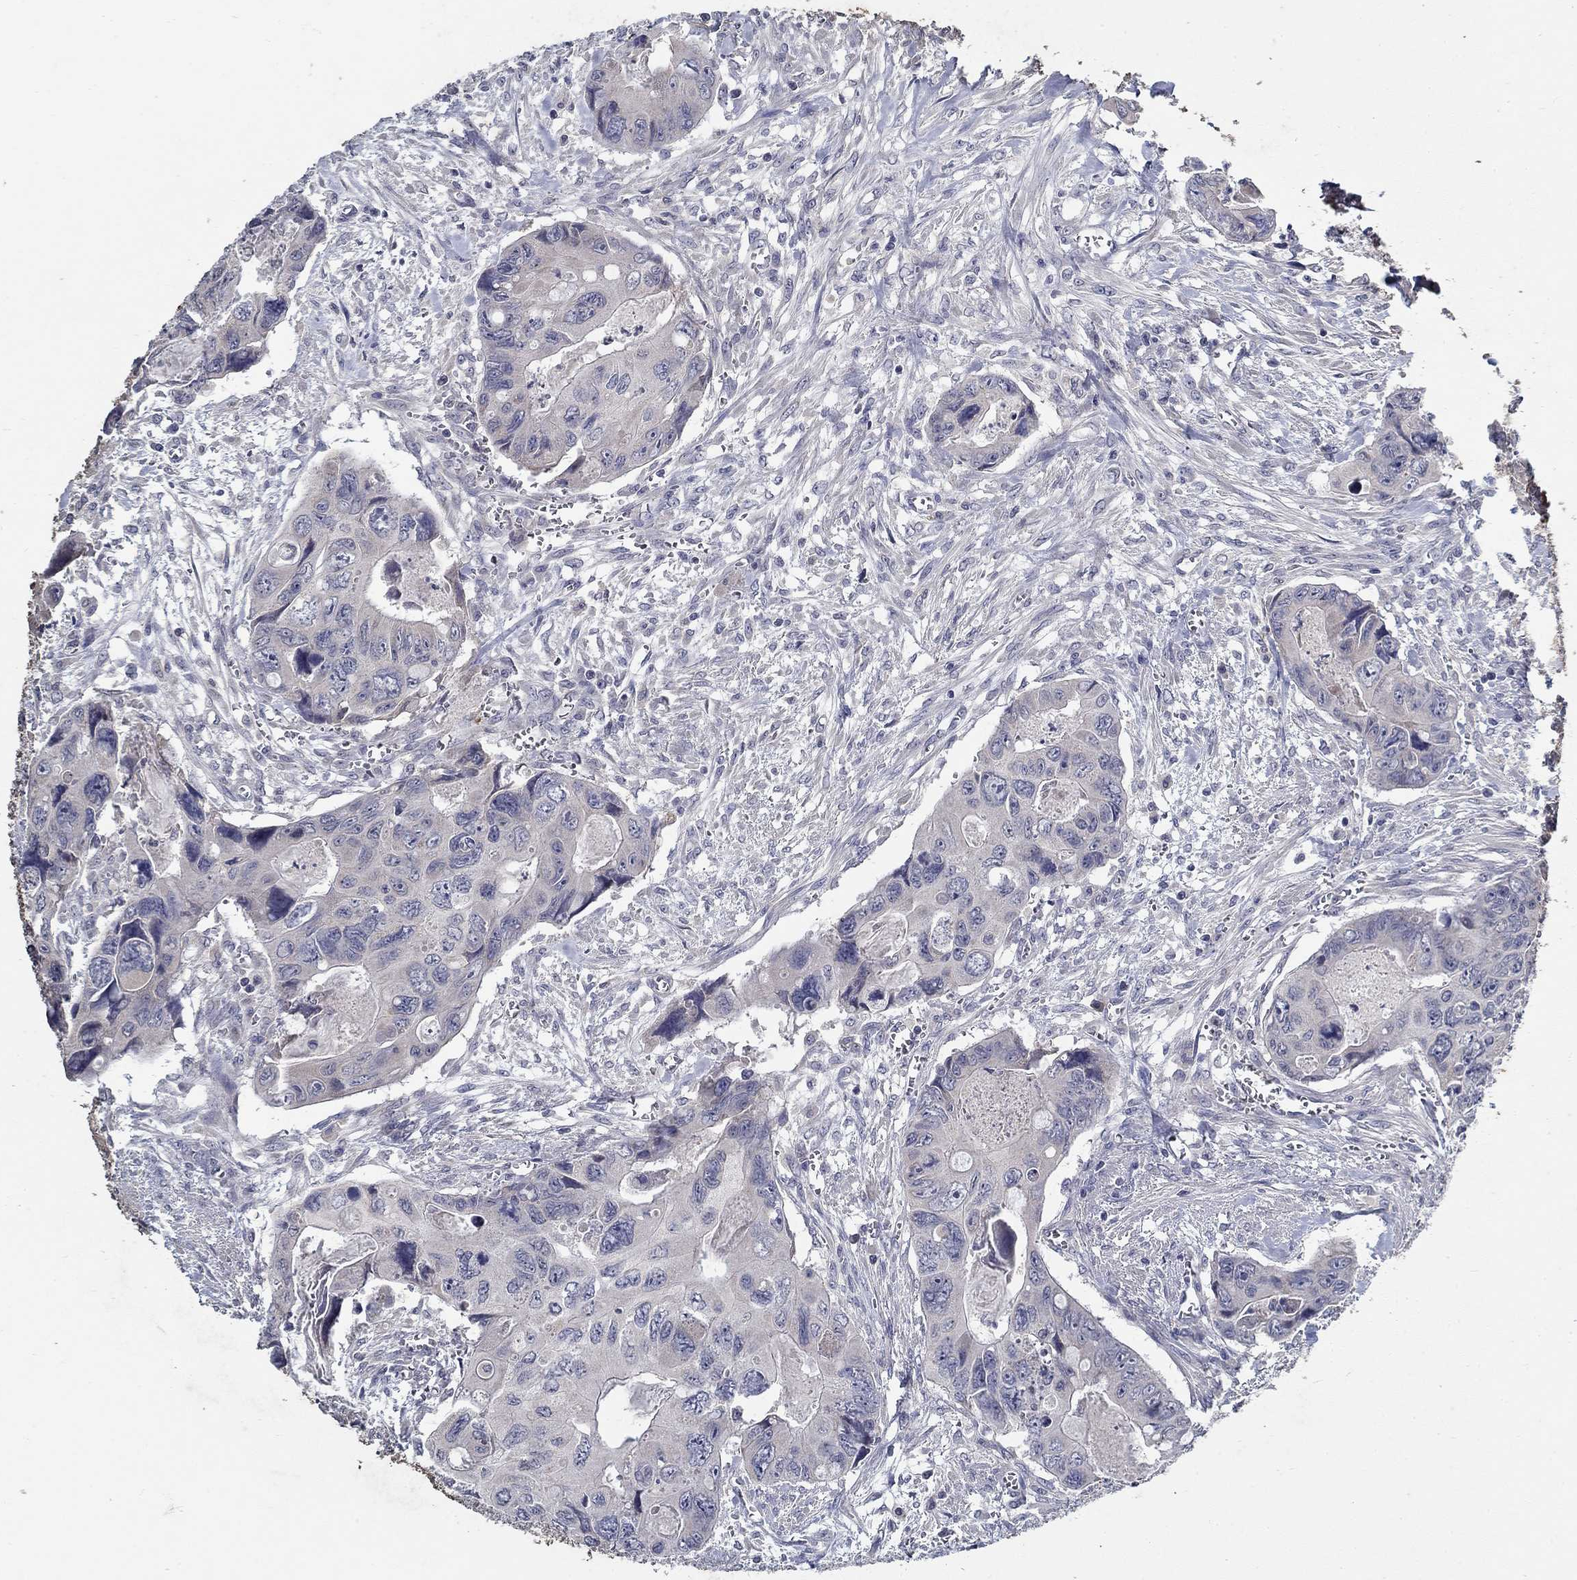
{"staining": {"intensity": "negative", "quantity": "none", "location": "none"}, "tissue": "colorectal cancer", "cell_type": "Tumor cells", "image_type": "cancer", "snomed": [{"axis": "morphology", "description": "Adenocarcinoma, NOS"}, {"axis": "topography", "description": "Rectum"}], "caption": "A high-resolution histopathology image shows immunohistochemistry staining of colorectal cancer (adenocarcinoma), which demonstrates no significant expression in tumor cells.", "gene": "PROZ", "patient": {"sex": "male", "age": 62}}